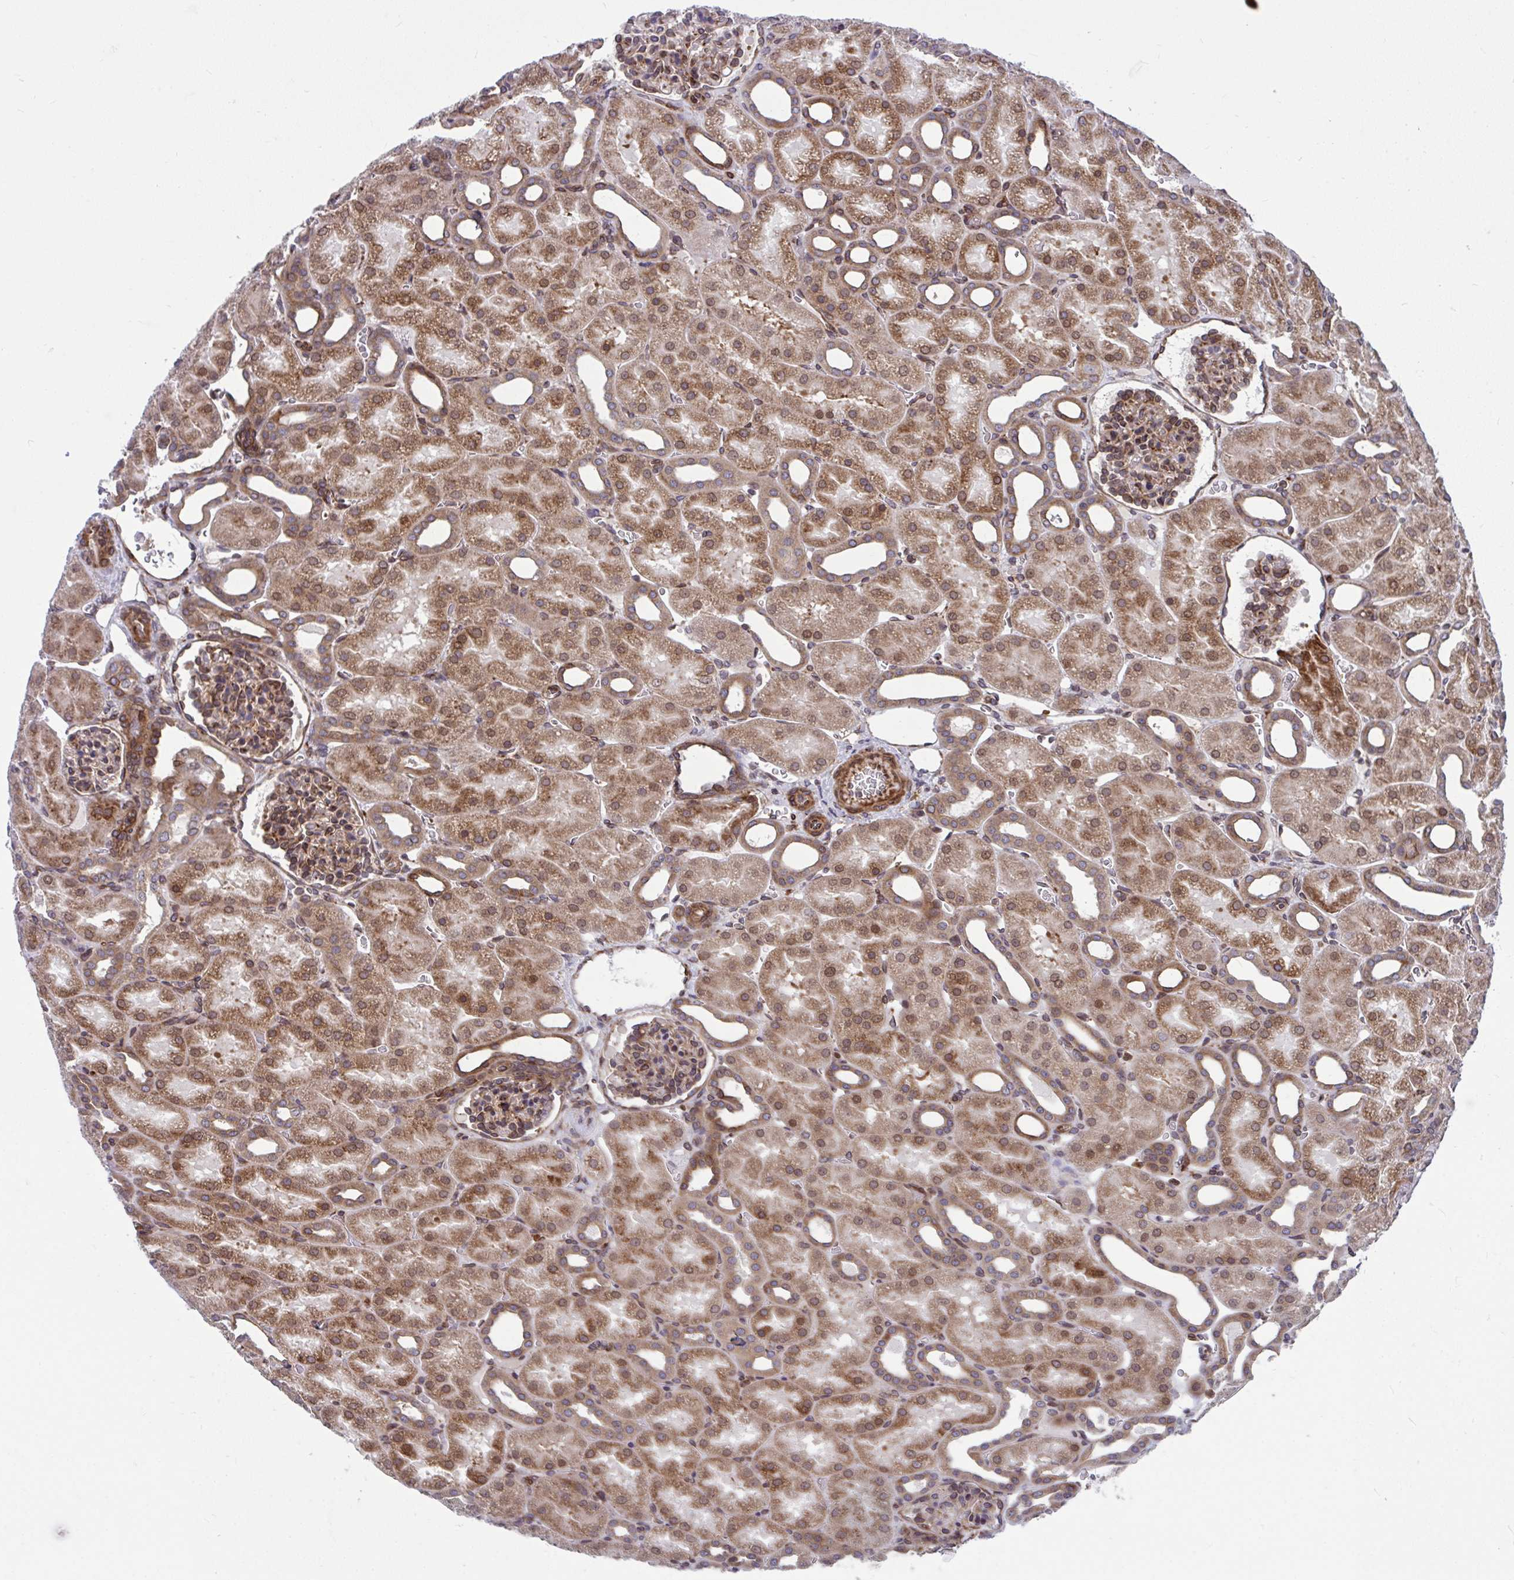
{"staining": {"intensity": "moderate", "quantity": "25%-75%", "location": "cytoplasmic/membranous"}, "tissue": "kidney", "cell_type": "Cells in glomeruli", "image_type": "normal", "snomed": [{"axis": "morphology", "description": "Normal tissue, NOS"}, {"axis": "topography", "description": "Kidney"}], "caption": "Cells in glomeruli show moderate cytoplasmic/membranous positivity in about 25%-75% of cells in normal kidney.", "gene": "STIM2", "patient": {"sex": "male", "age": 2}}